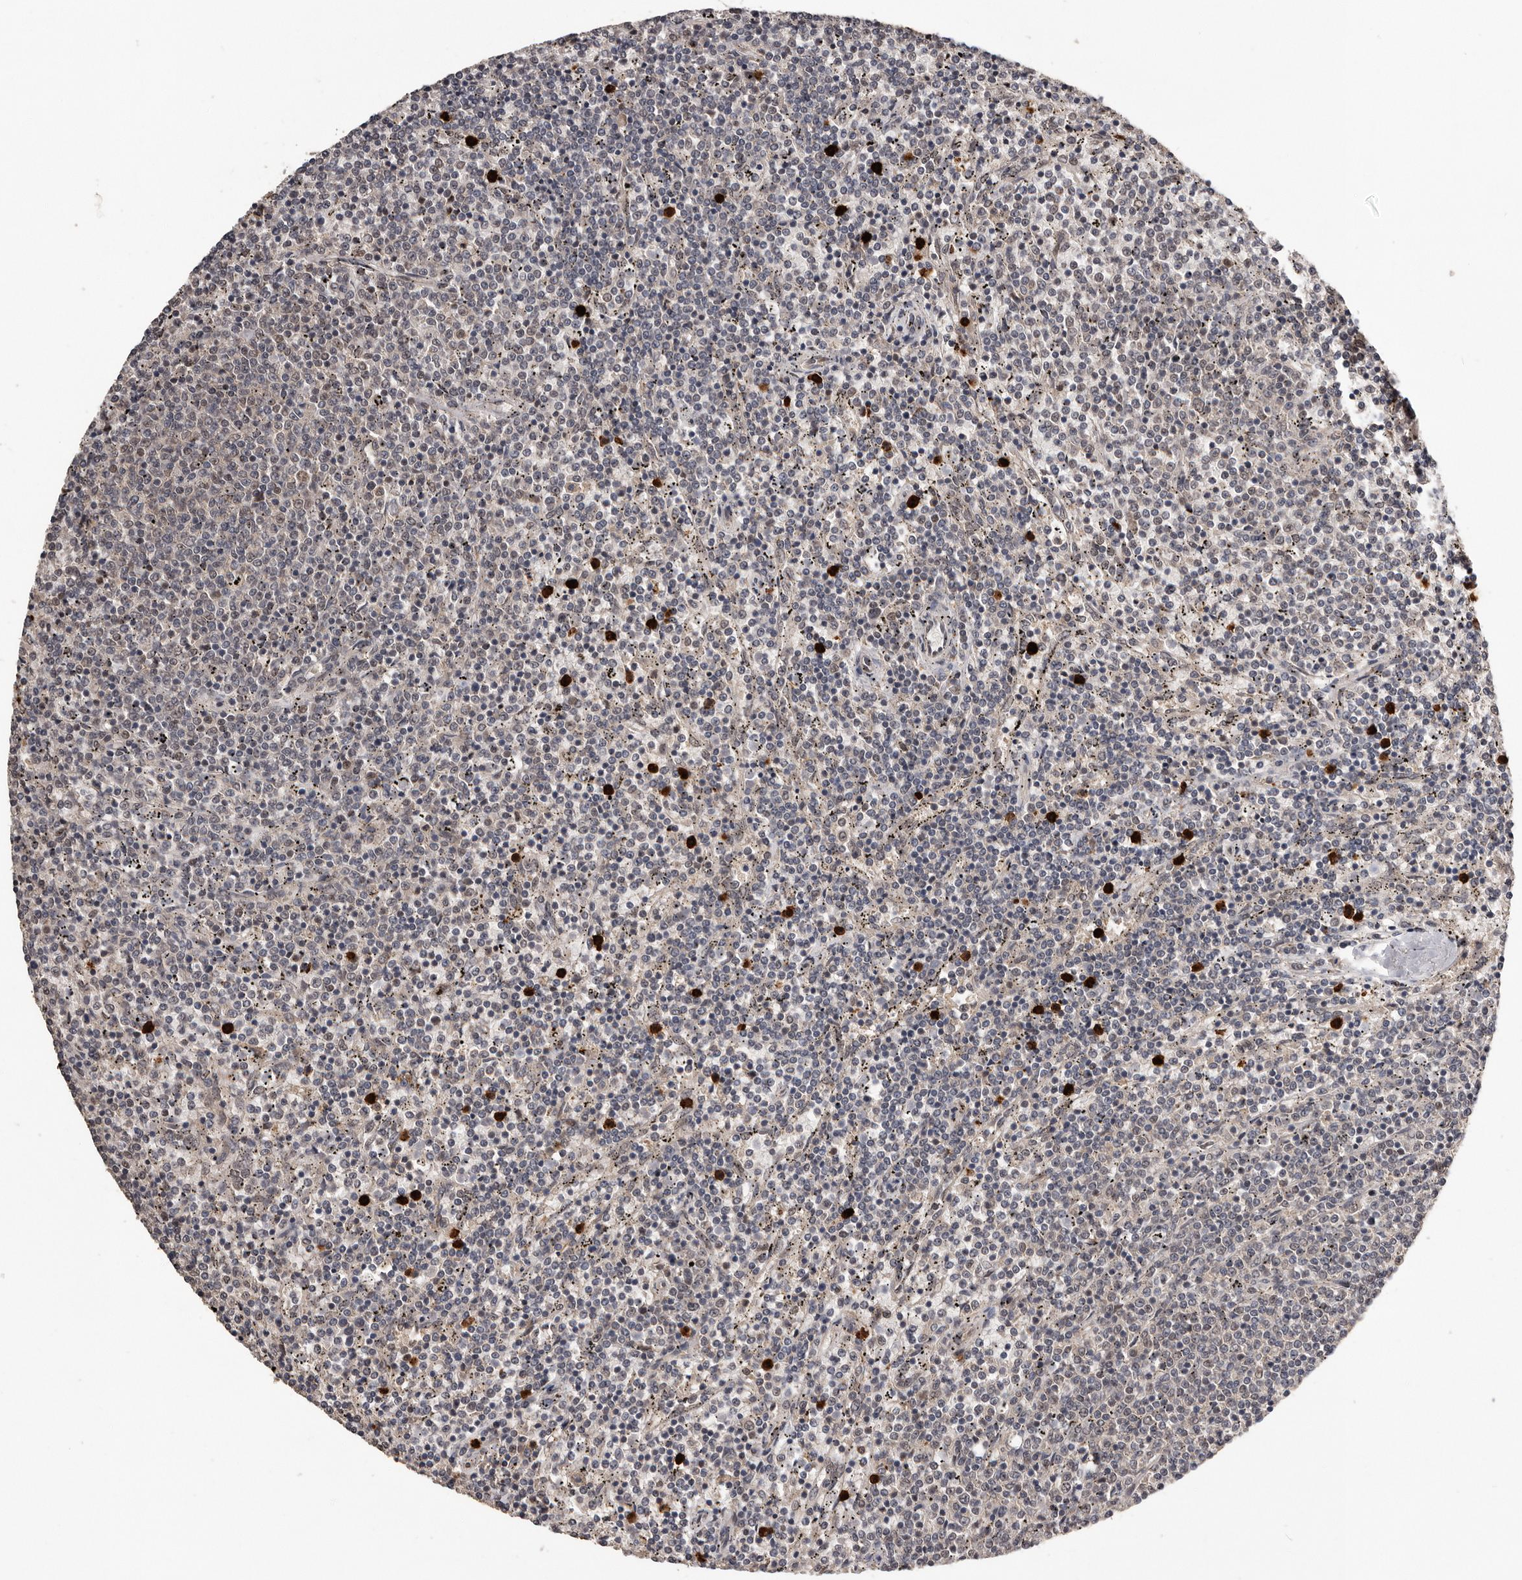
{"staining": {"intensity": "negative", "quantity": "none", "location": "none"}, "tissue": "lymphoma", "cell_type": "Tumor cells", "image_type": "cancer", "snomed": [{"axis": "morphology", "description": "Malignant lymphoma, non-Hodgkin's type, Low grade"}, {"axis": "topography", "description": "Spleen"}], "caption": "There is no significant expression in tumor cells of lymphoma.", "gene": "VPS37A", "patient": {"sex": "female", "age": 50}}